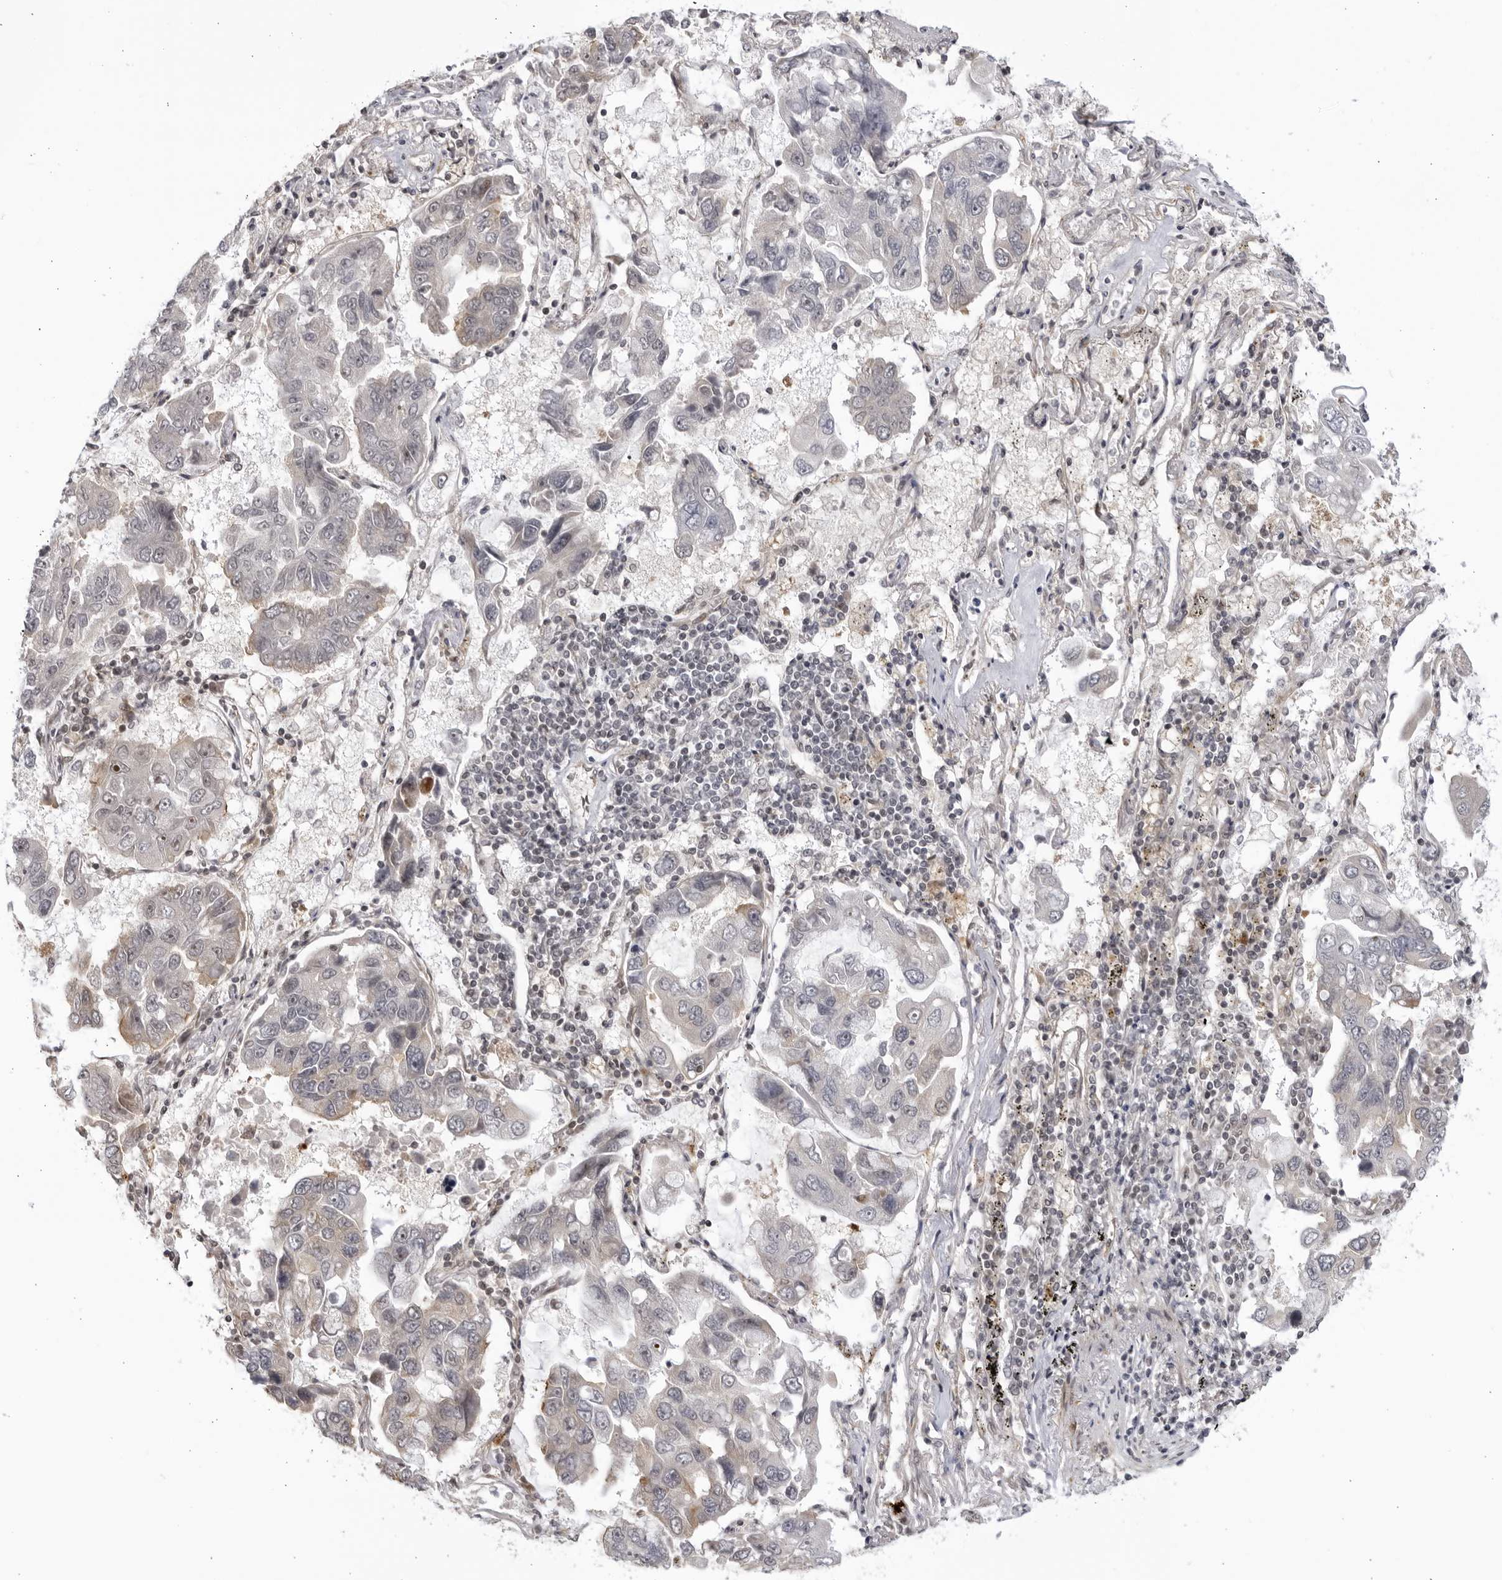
{"staining": {"intensity": "negative", "quantity": "none", "location": "none"}, "tissue": "lung cancer", "cell_type": "Tumor cells", "image_type": "cancer", "snomed": [{"axis": "morphology", "description": "Adenocarcinoma, NOS"}, {"axis": "topography", "description": "Lung"}], "caption": "There is no significant positivity in tumor cells of lung cancer (adenocarcinoma).", "gene": "CNBD1", "patient": {"sex": "male", "age": 64}}